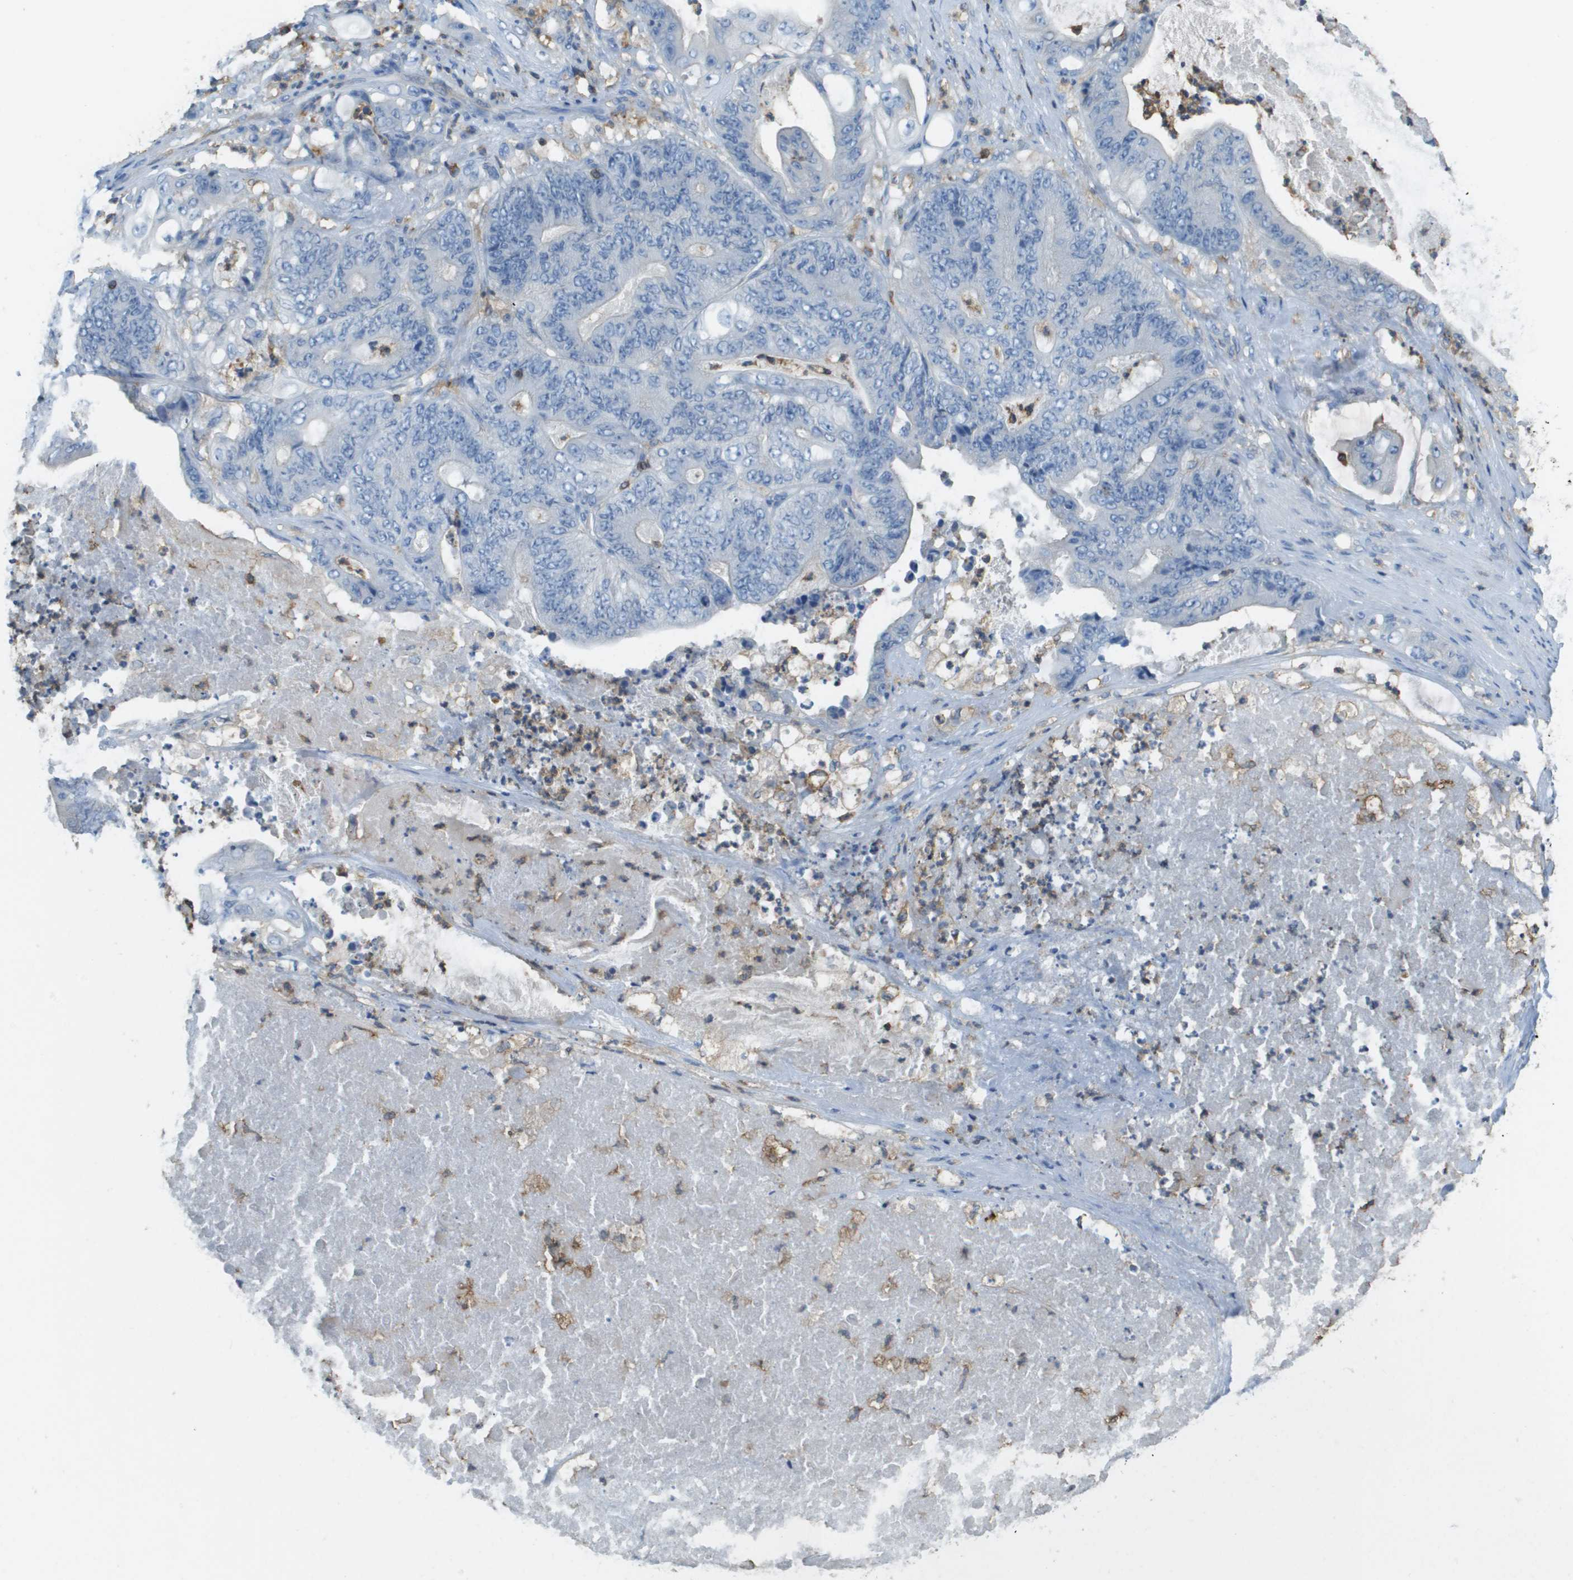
{"staining": {"intensity": "negative", "quantity": "none", "location": "none"}, "tissue": "stomach cancer", "cell_type": "Tumor cells", "image_type": "cancer", "snomed": [{"axis": "morphology", "description": "Adenocarcinoma, NOS"}, {"axis": "topography", "description": "Stomach"}], "caption": "Tumor cells are negative for brown protein staining in adenocarcinoma (stomach).", "gene": "APBB1IP", "patient": {"sex": "female", "age": 73}}